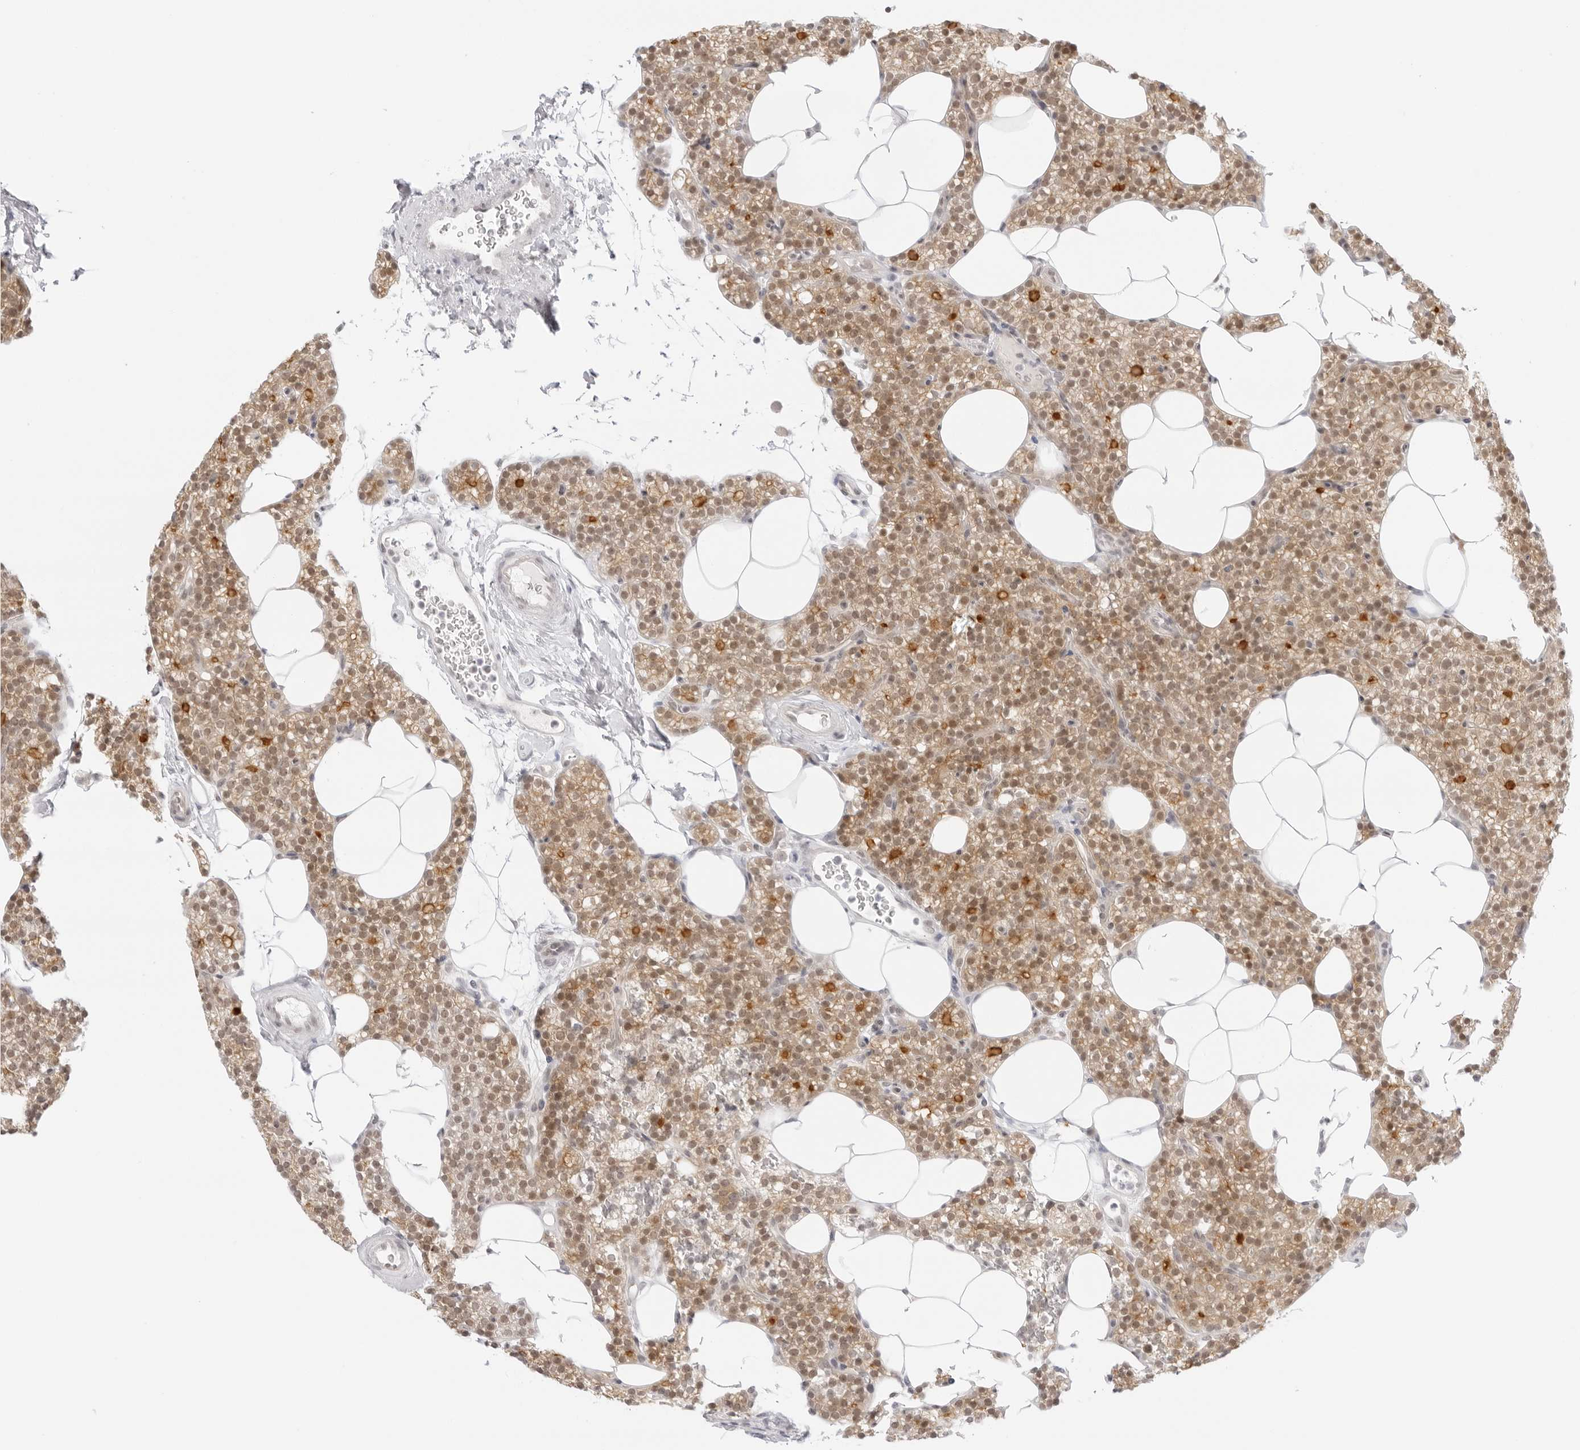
{"staining": {"intensity": "moderate", "quantity": ">75%", "location": "cytoplasmic/membranous,nuclear"}, "tissue": "parathyroid gland", "cell_type": "Glandular cells", "image_type": "normal", "snomed": [{"axis": "morphology", "description": "Normal tissue, NOS"}, {"axis": "topography", "description": "Parathyroid gland"}], "caption": "The histopathology image demonstrates immunohistochemical staining of benign parathyroid gland. There is moderate cytoplasmic/membranous,nuclear positivity is appreciated in about >75% of glandular cells.", "gene": "MED18", "patient": {"sex": "female", "age": 56}}